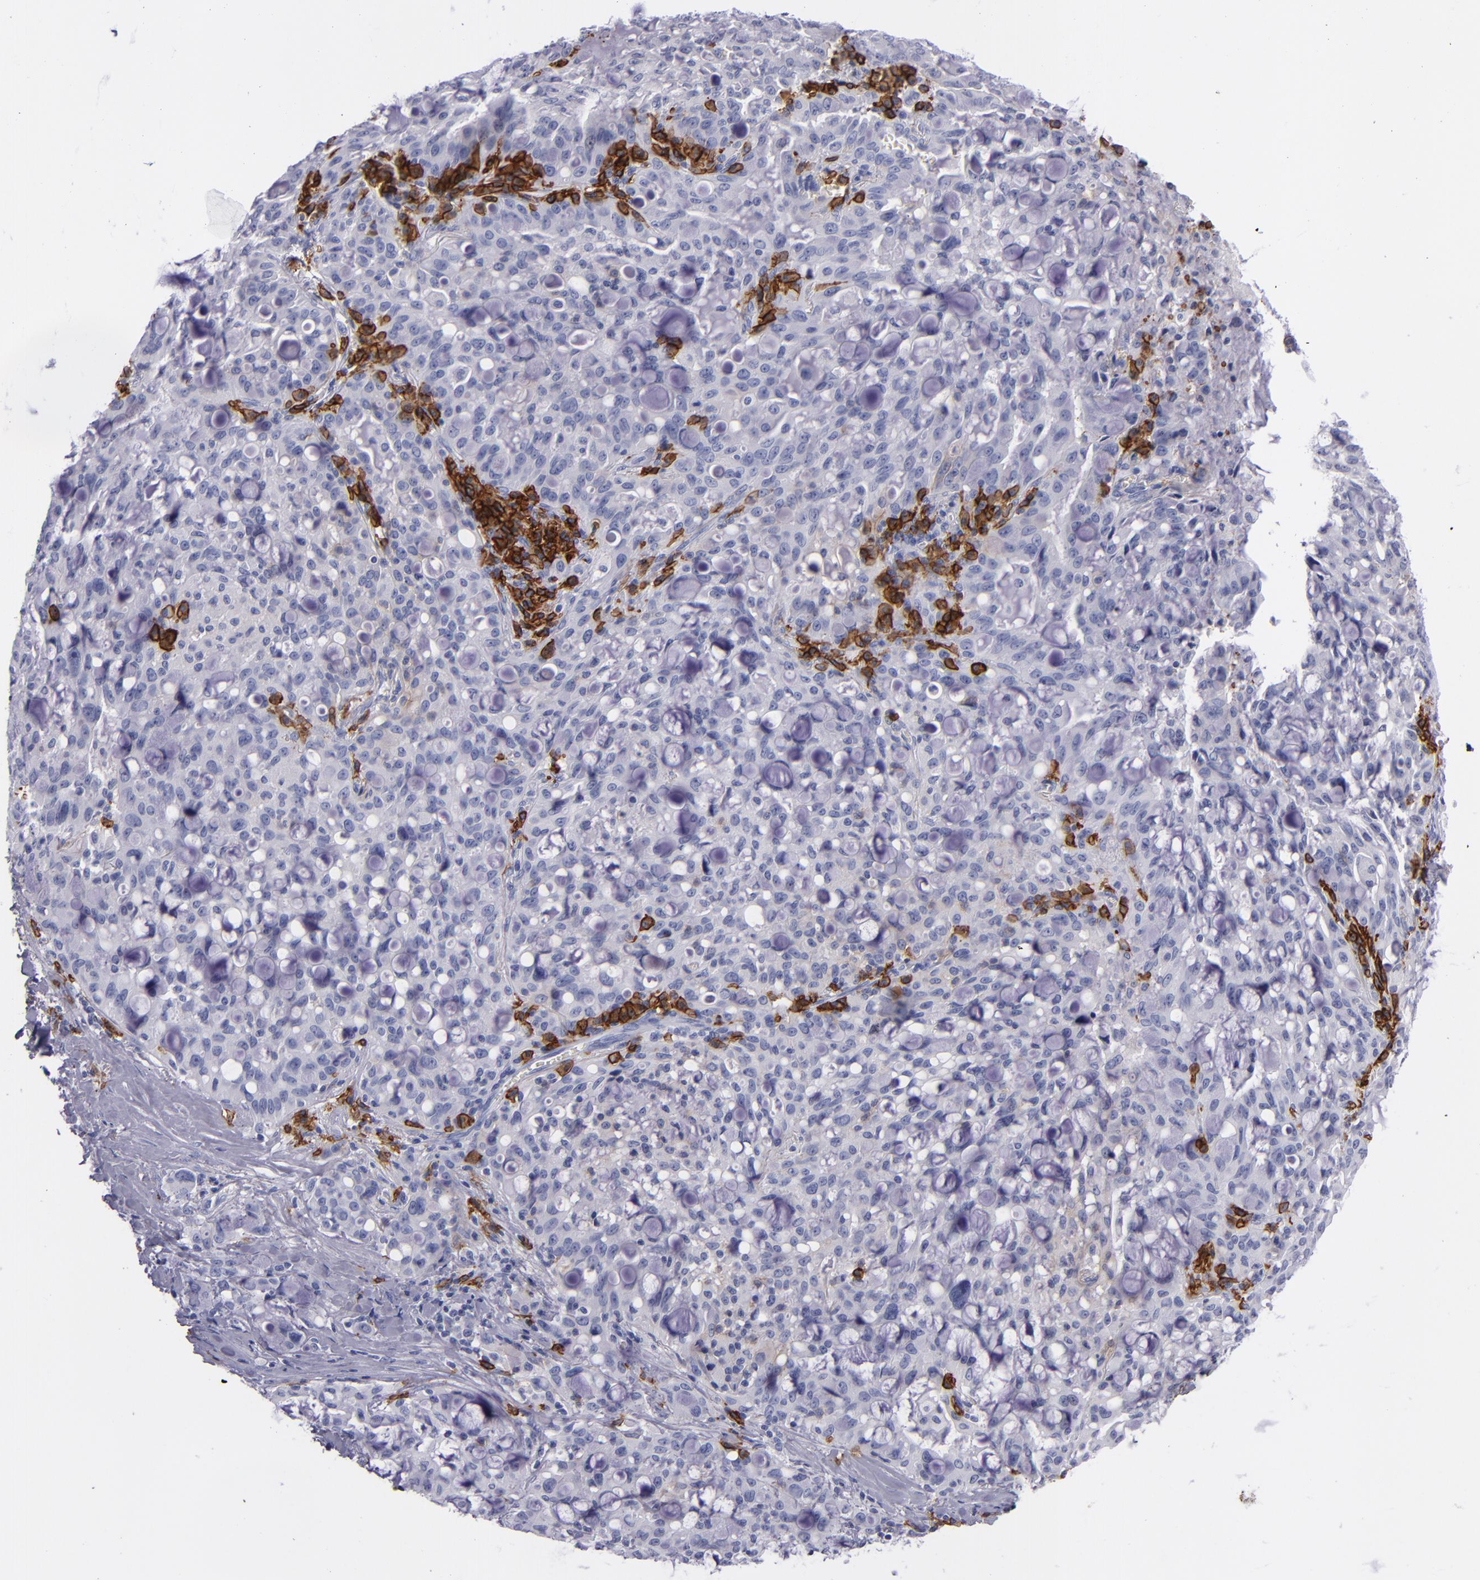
{"staining": {"intensity": "negative", "quantity": "none", "location": "none"}, "tissue": "lung cancer", "cell_type": "Tumor cells", "image_type": "cancer", "snomed": [{"axis": "morphology", "description": "Adenocarcinoma, NOS"}, {"axis": "topography", "description": "Lung"}], "caption": "Human lung cancer (adenocarcinoma) stained for a protein using IHC shows no expression in tumor cells.", "gene": "CD38", "patient": {"sex": "female", "age": 44}}